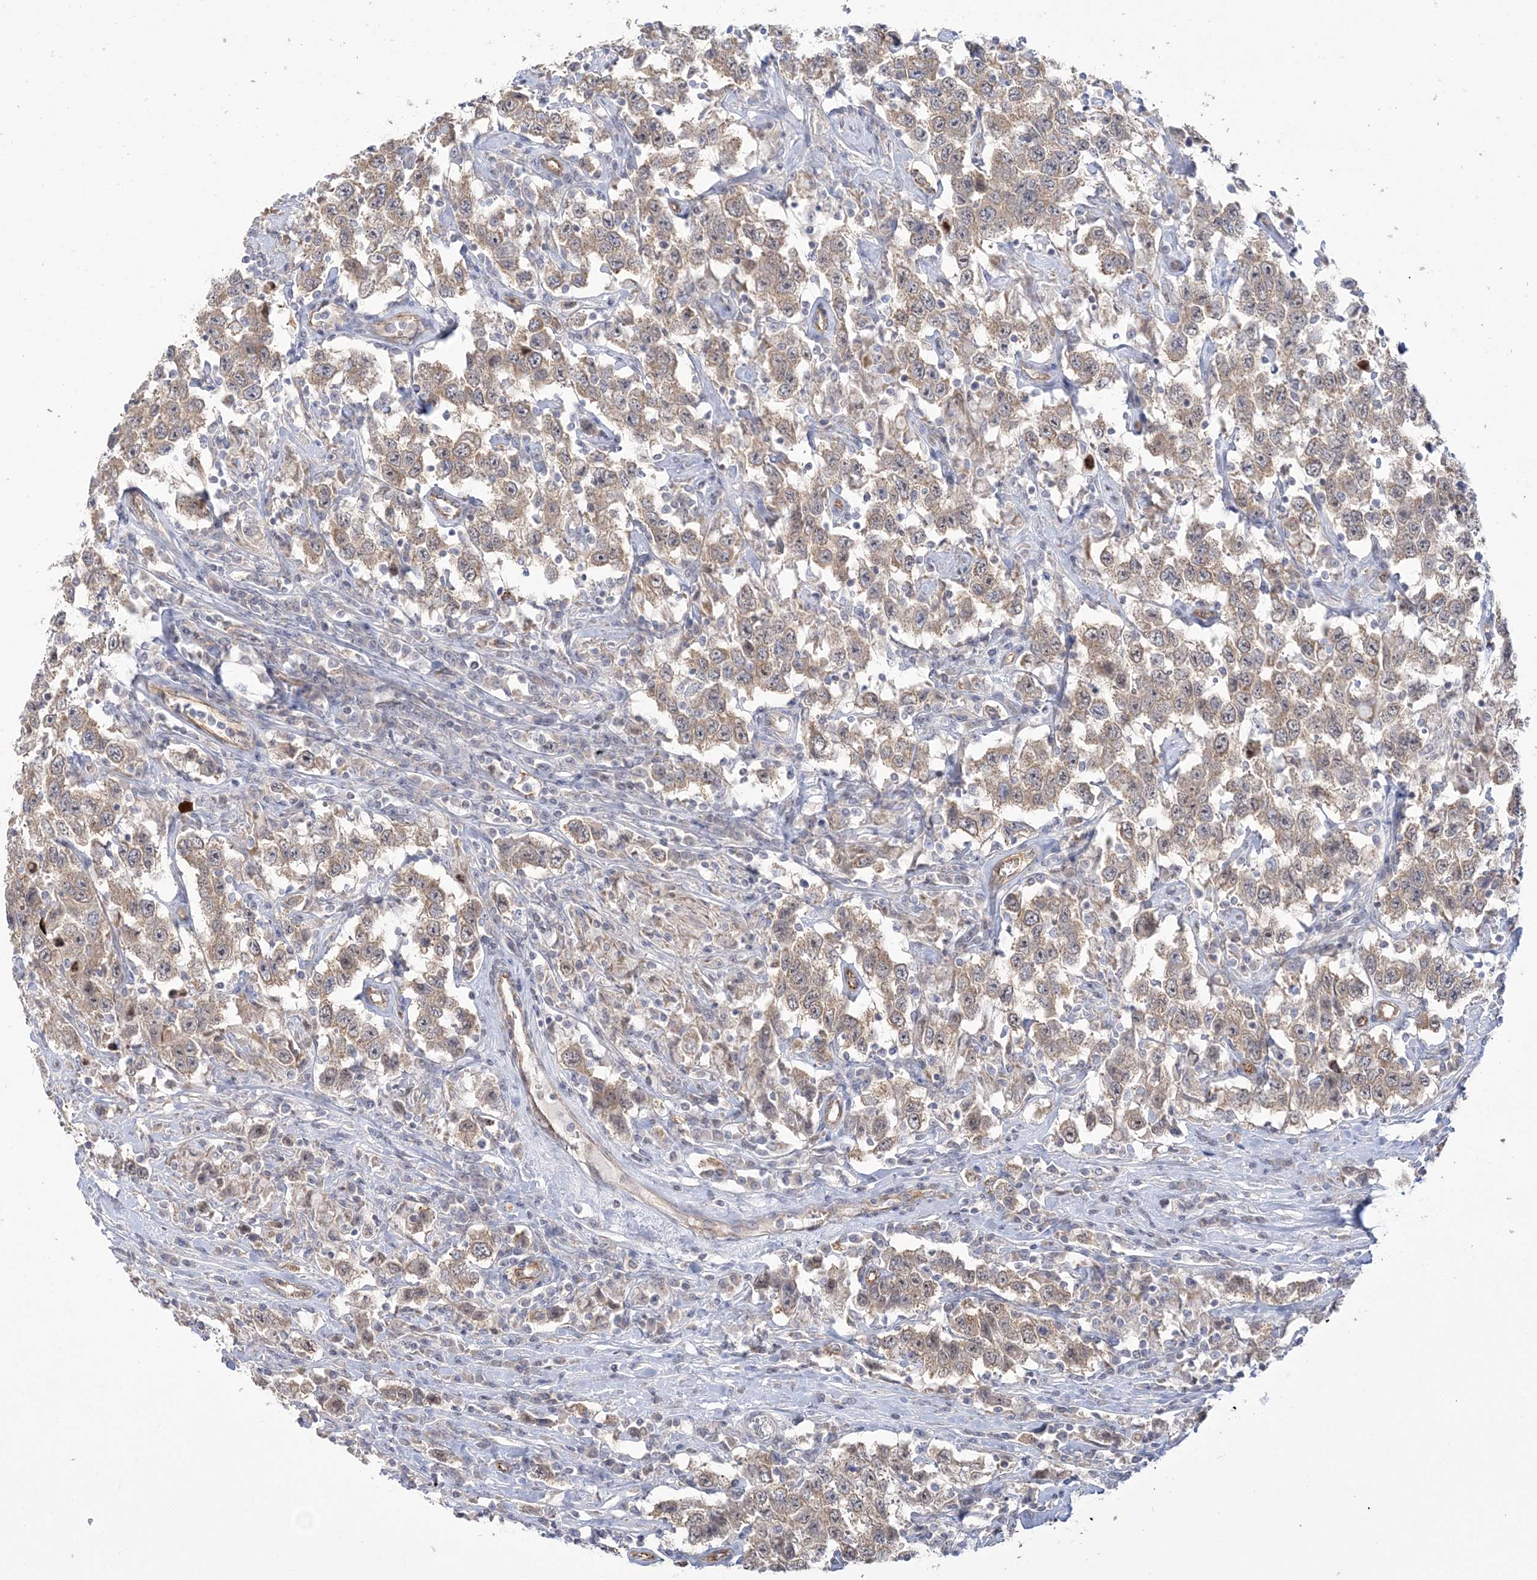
{"staining": {"intensity": "weak", "quantity": ">75%", "location": "cytoplasmic/membranous"}, "tissue": "testis cancer", "cell_type": "Tumor cells", "image_type": "cancer", "snomed": [{"axis": "morphology", "description": "Seminoma, NOS"}, {"axis": "topography", "description": "Testis"}], "caption": "This micrograph displays immunohistochemistry staining of human testis cancer (seminoma), with low weak cytoplasmic/membranous staining in about >75% of tumor cells.", "gene": "FARSB", "patient": {"sex": "male", "age": 41}}